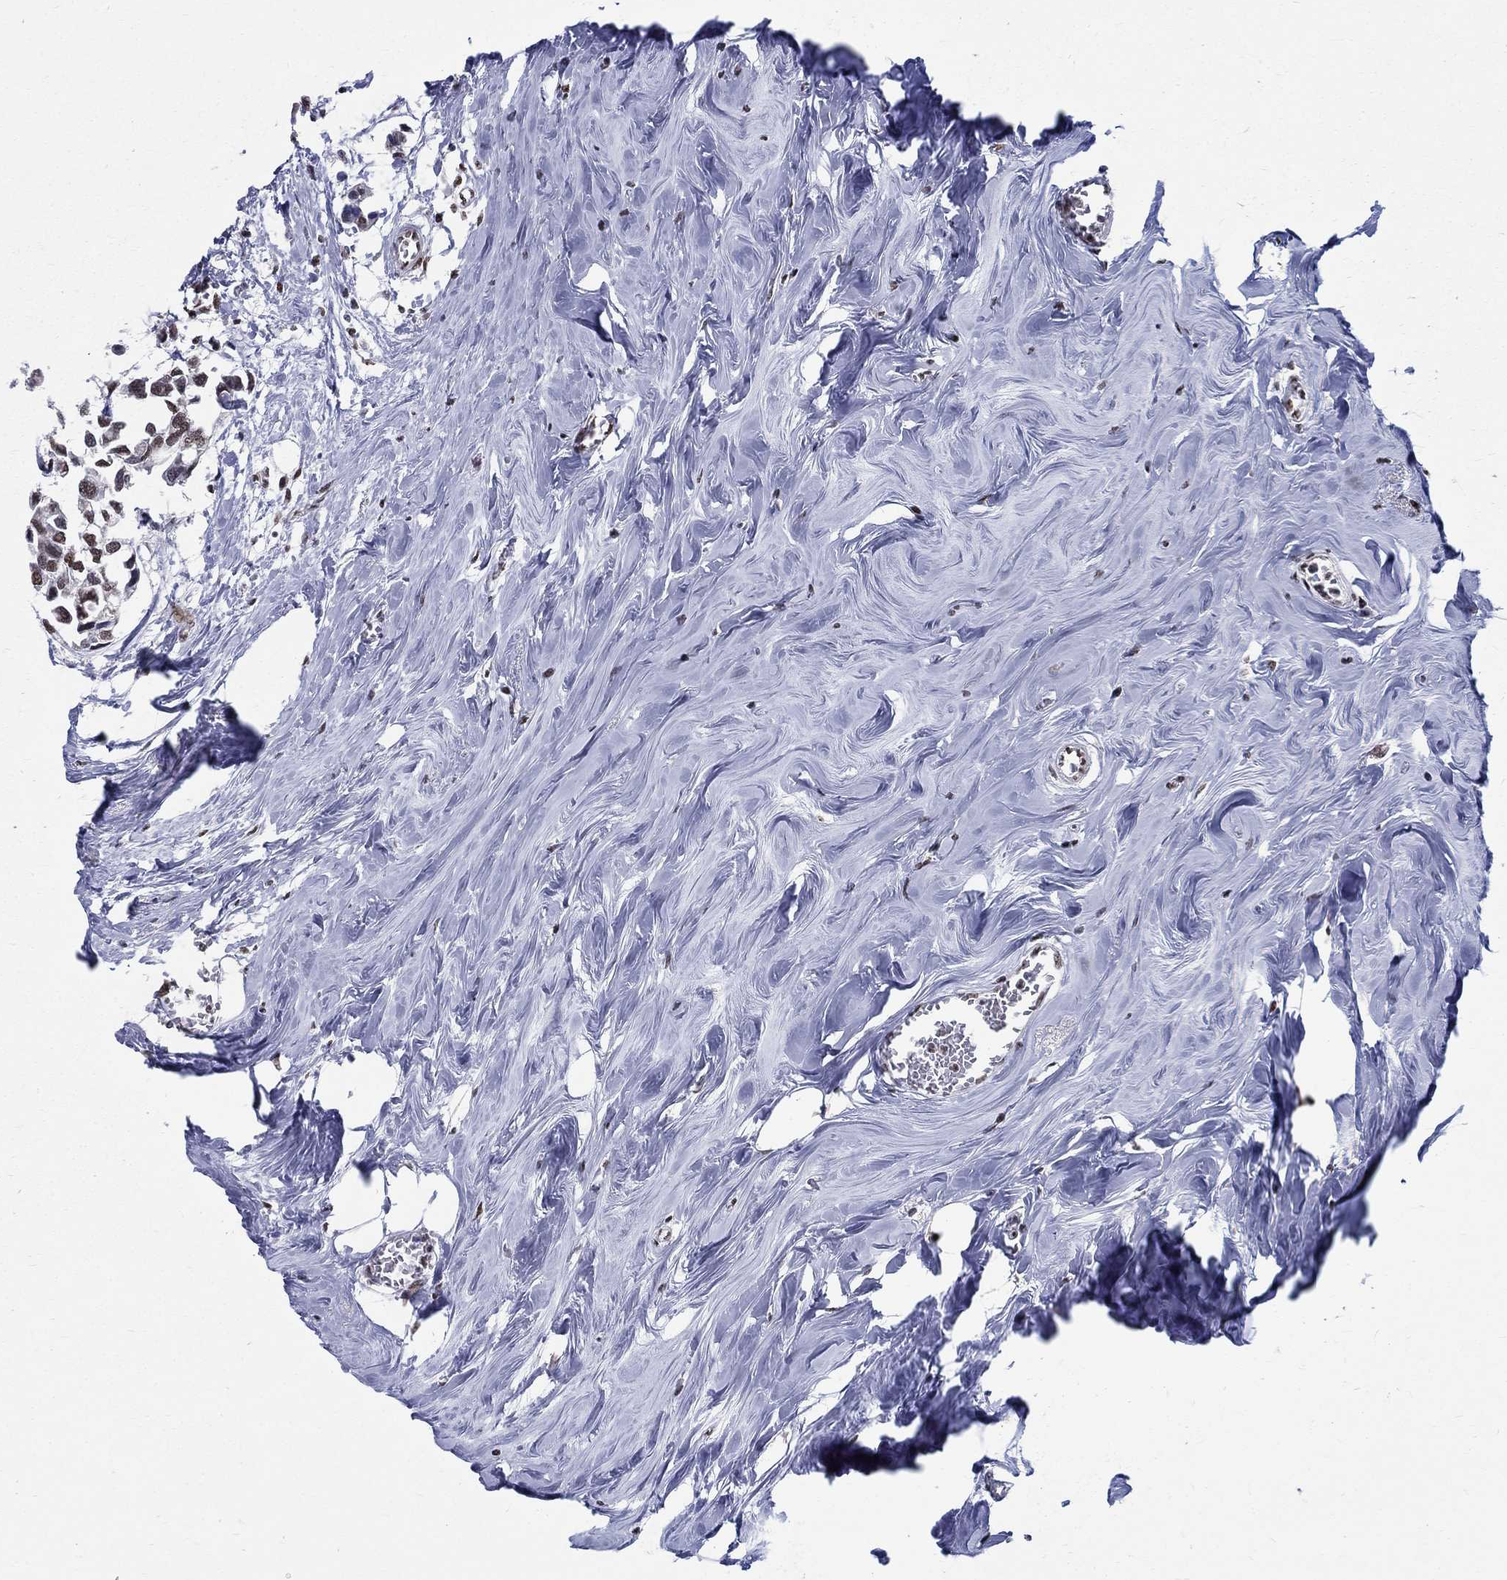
{"staining": {"intensity": "moderate", "quantity": "25%-75%", "location": "nuclear"}, "tissue": "breast cancer", "cell_type": "Tumor cells", "image_type": "cancer", "snomed": [{"axis": "morphology", "description": "Duct carcinoma"}, {"axis": "topography", "description": "Breast"}], "caption": "Infiltrating ductal carcinoma (breast) stained with DAB (3,3'-diaminobenzidine) immunohistochemistry displays medium levels of moderate nuclear positivity in about 25%-75% of tumor cells. The protein is shown in brown color, while the nuclei are stained blue.", "gene": "FBXO16", "patient": {"sex": "female", "age": 83}}